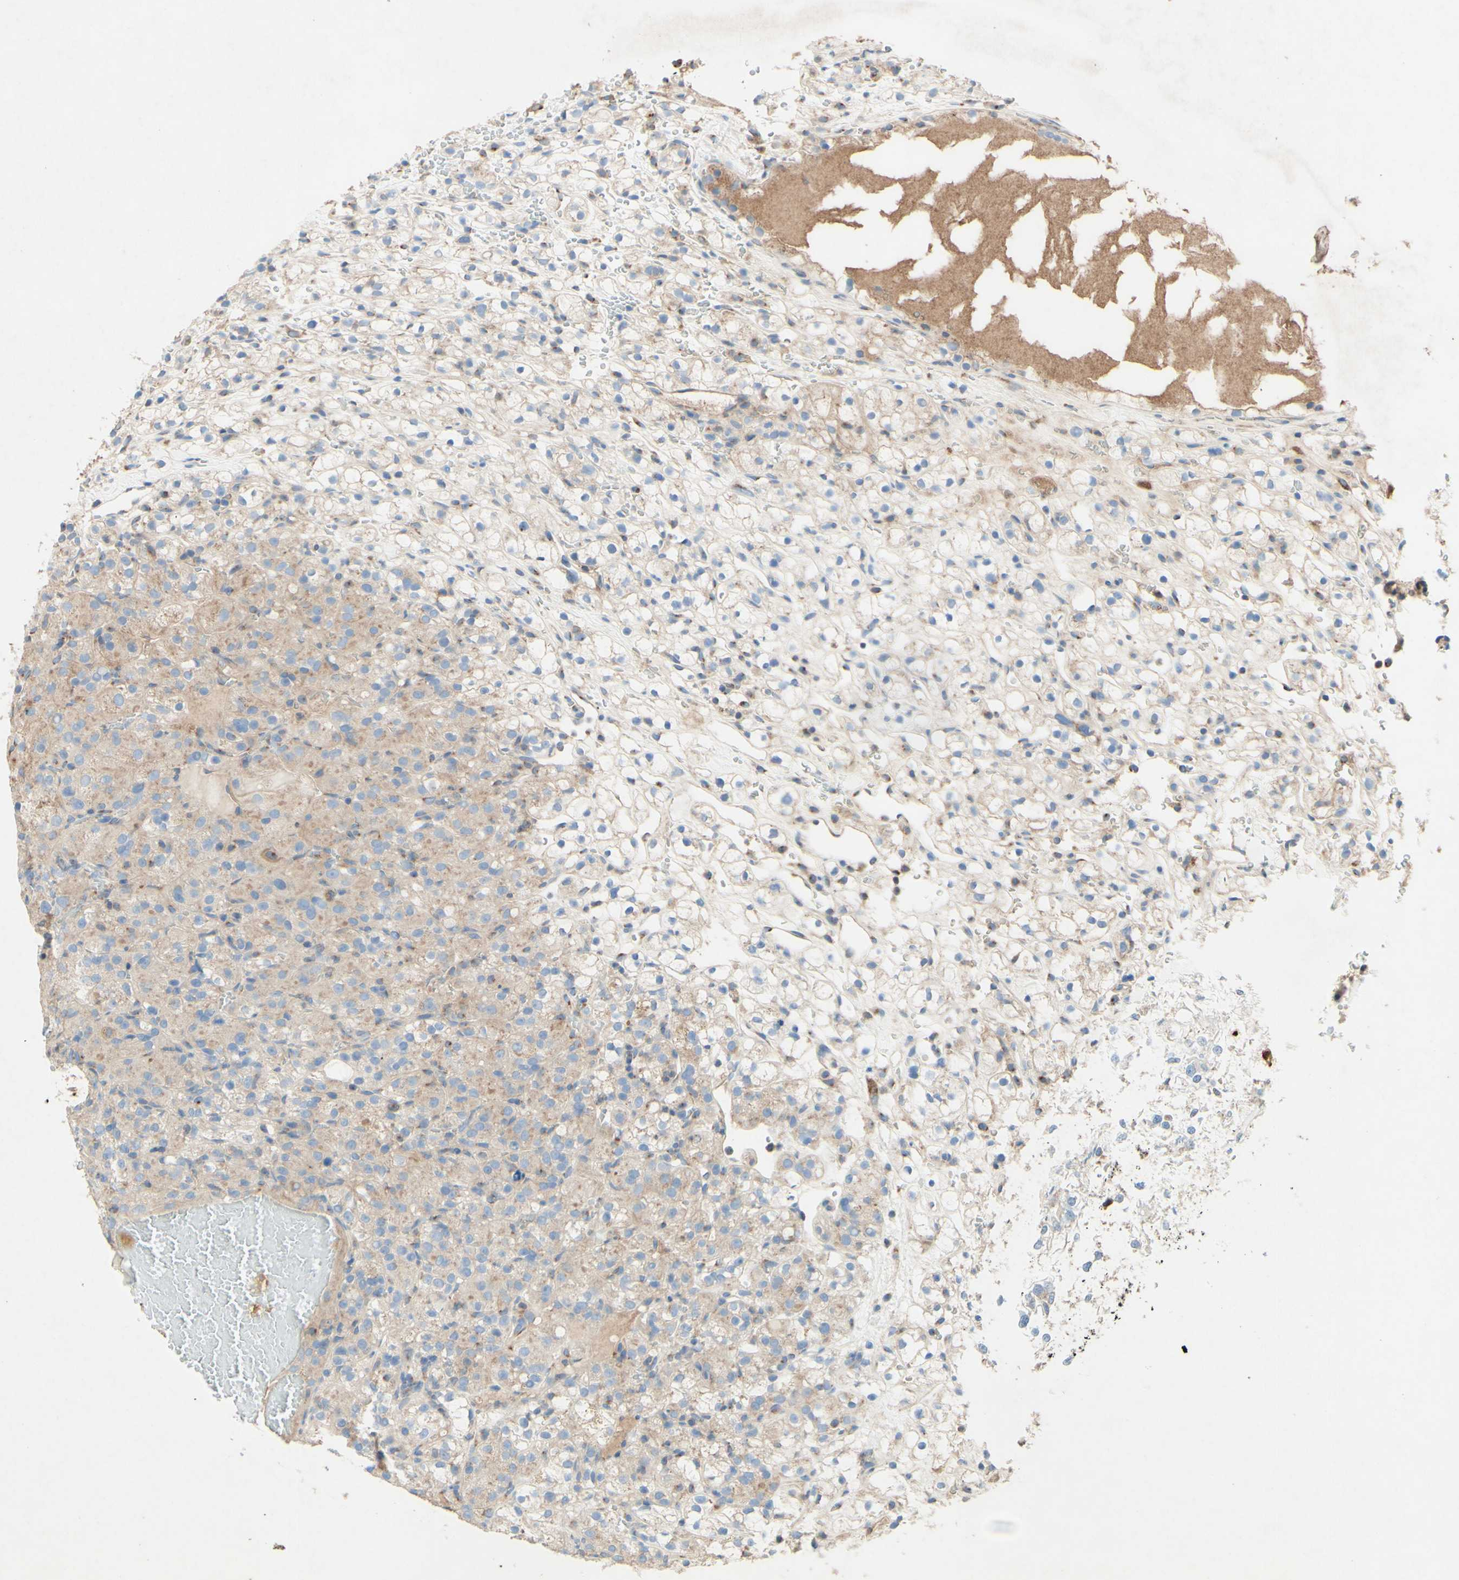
{"staining": {"intensity": "weak", "quantity": "25%-75%", "location": "cytoplasmic/membranous"}, "tissue": "renal cancer", "cell_type": "Tumor cells", "image_type": "cancer", "snomed": [{"axis": "morphology", "description": "Adenocarcinoma, NOS"}, {"axis": "topography", "description": "Kidney"}], "caption": "Renal cancer (adenocarcinoma) tissue exhibits weak cytoplasmic/membranous positivity in approximately 25%-75% of tumor cells (DAB (3,3'-diaminobenzidine) IHC, brown staining for protein, blue staining for nuclei).", "gene": "MTM1", "patient": {"sex": "male", "age": 61}}